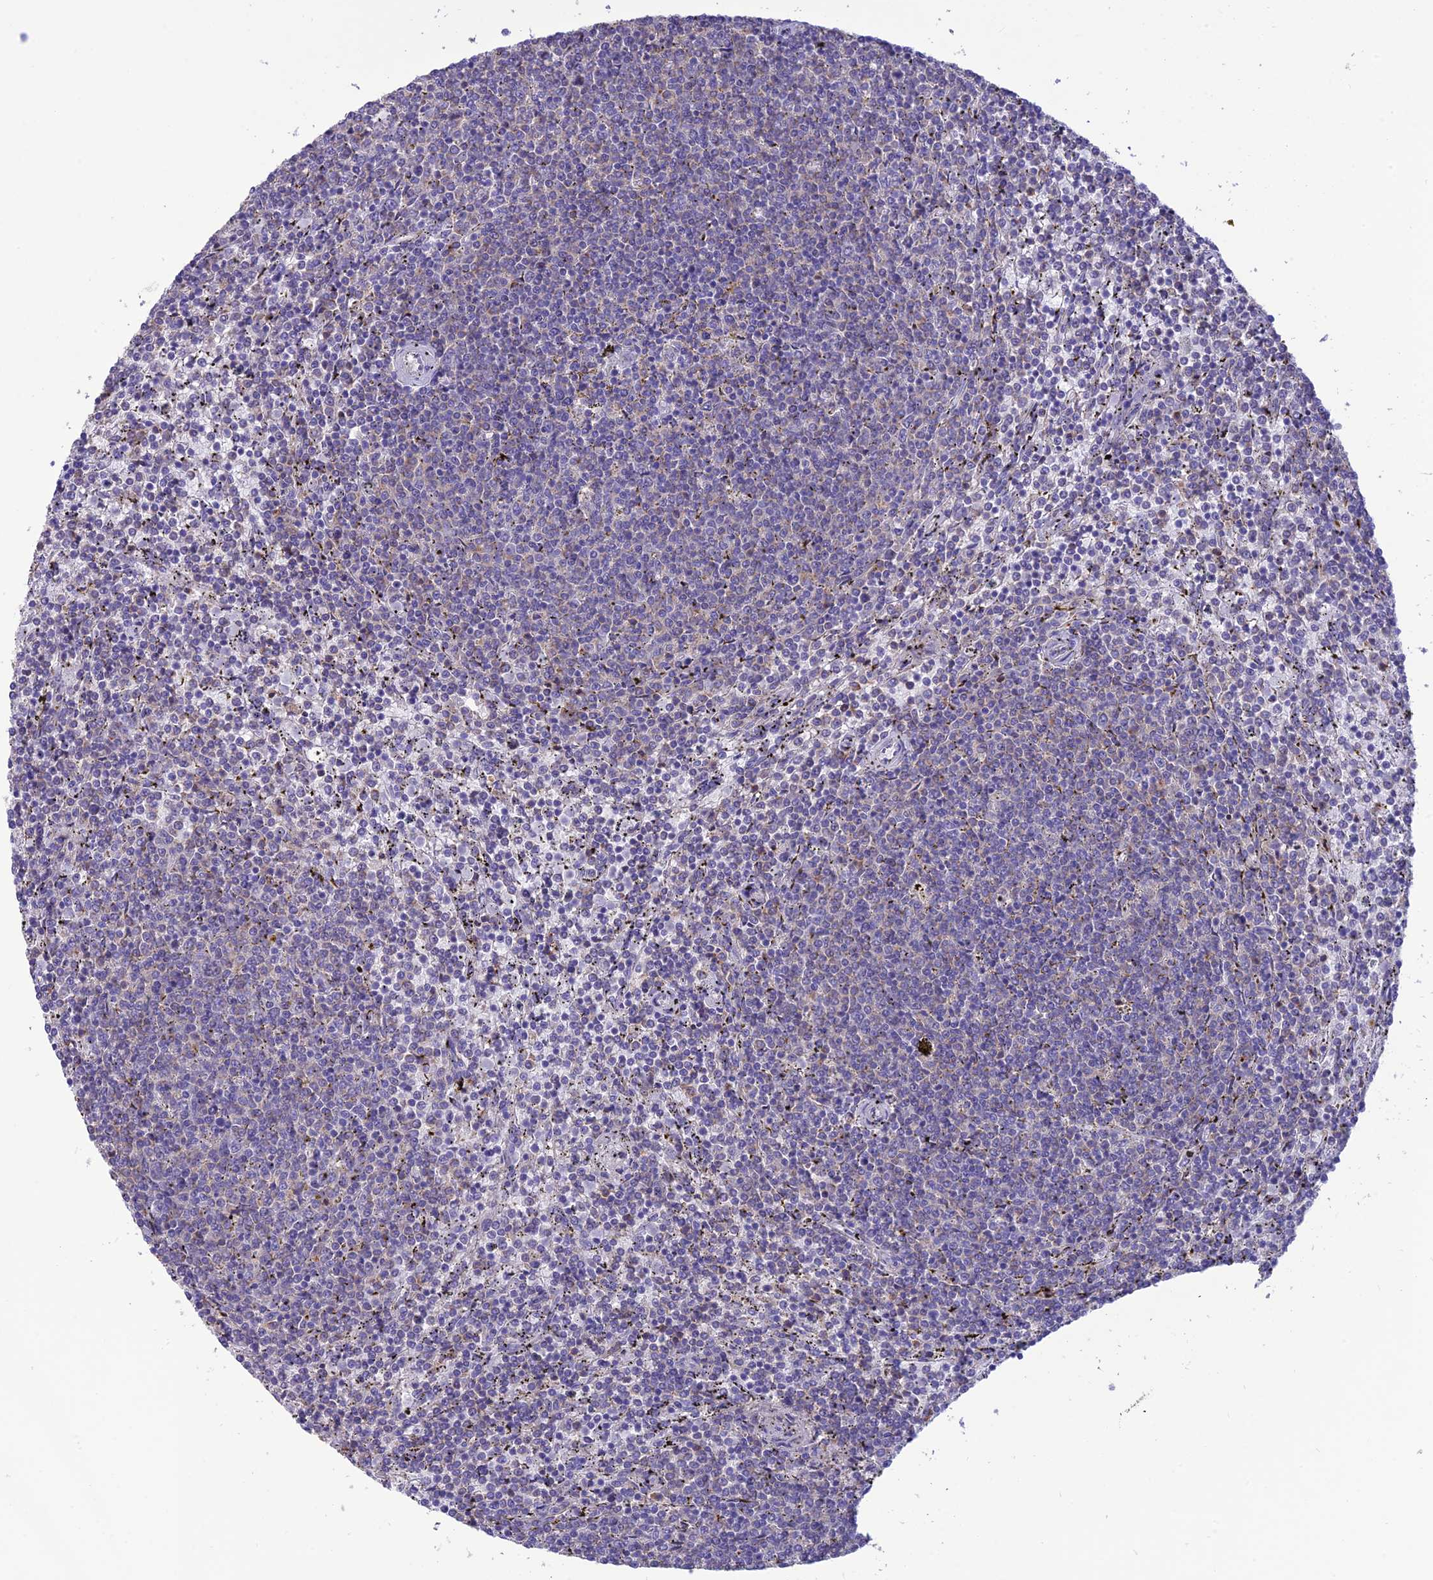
{"staining": {"intensity": "negative", "quantity": "none", "location": "none"}, "tissue": "lymphoma", "cell_type": "Tumor cells", "image_type": "cancer", "snomed": [{"axis": "morphology", "description": "Malignant lymphoma, non-Hodgkin's type, Low grade"}, {"axis": "topography", "description": "Spleen"}], "caption": "This is an immunohistochemistry image of lymphoma. There is no positivity in tumor cells.", "gene": "SFT2D2", "patient": {"sex": "female", "age": 50}}